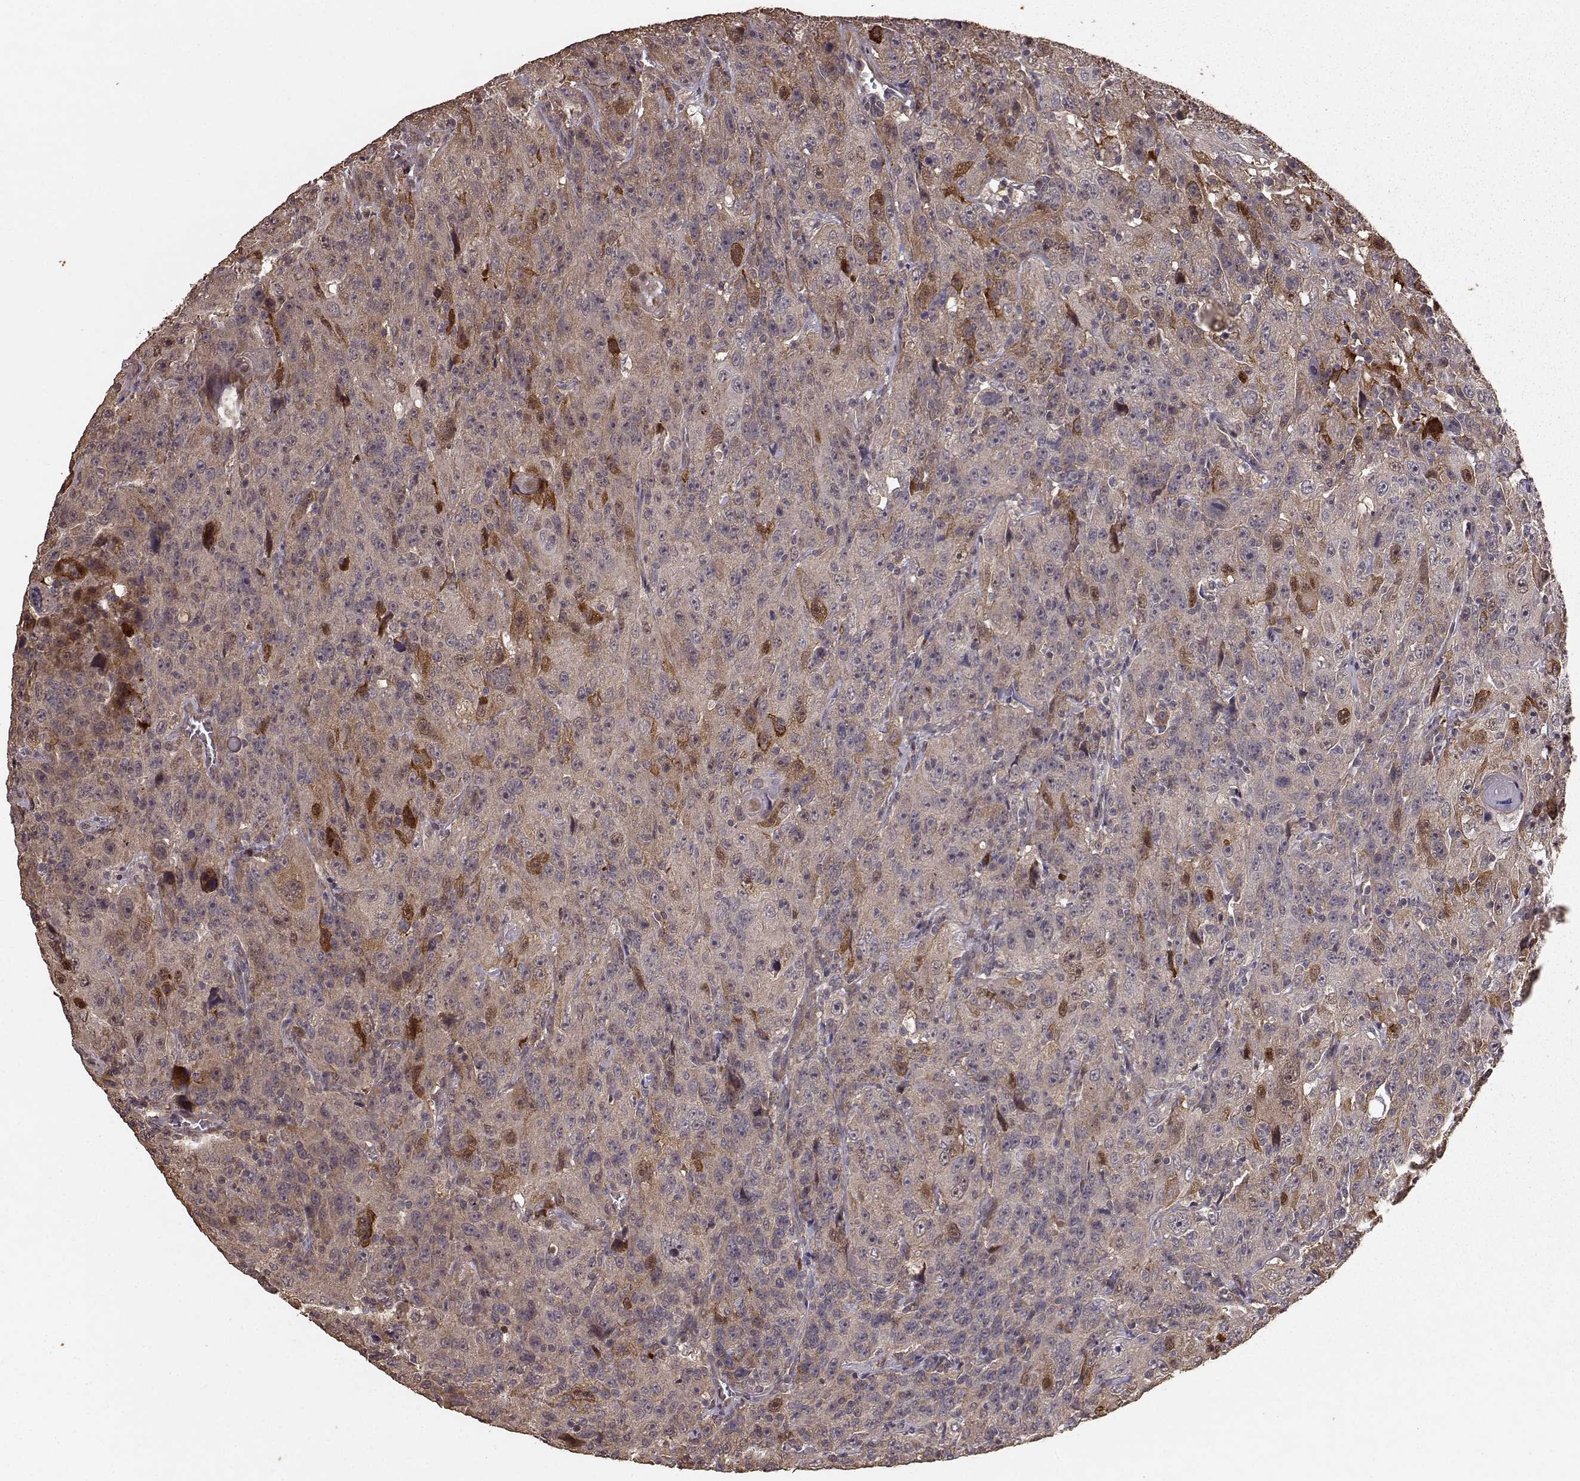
{"staining": {"intensity": "moderate", "quantity": "<25%", "location": "cytoplasmic/membranous"}, "tissue": "urothelial cancer", "cell_type": "Tumor cells", "image_type": "cancer", "snomed": [{"axis": "morphology", "description": "Urothelial carcinoma, NOS"}, {"axis": "morphology", "description": "Urothelial carcinoma, High grade"}, {"axis": "topography", "description": "Urinary bladder"}], "caption": "The histopathology image demonstrates immunohistochemical staining of urothelial cancer. There is moderate cytoplasmic/membranous positivity is seen in approximately <25% of tumor cells. The staining is performed using DAB brown chromogen to label protein expression. The nuclei are counter-stained blue using hematoxylin.", "gene": "USP15", "patient": {"sex": "female", "age": 73}}